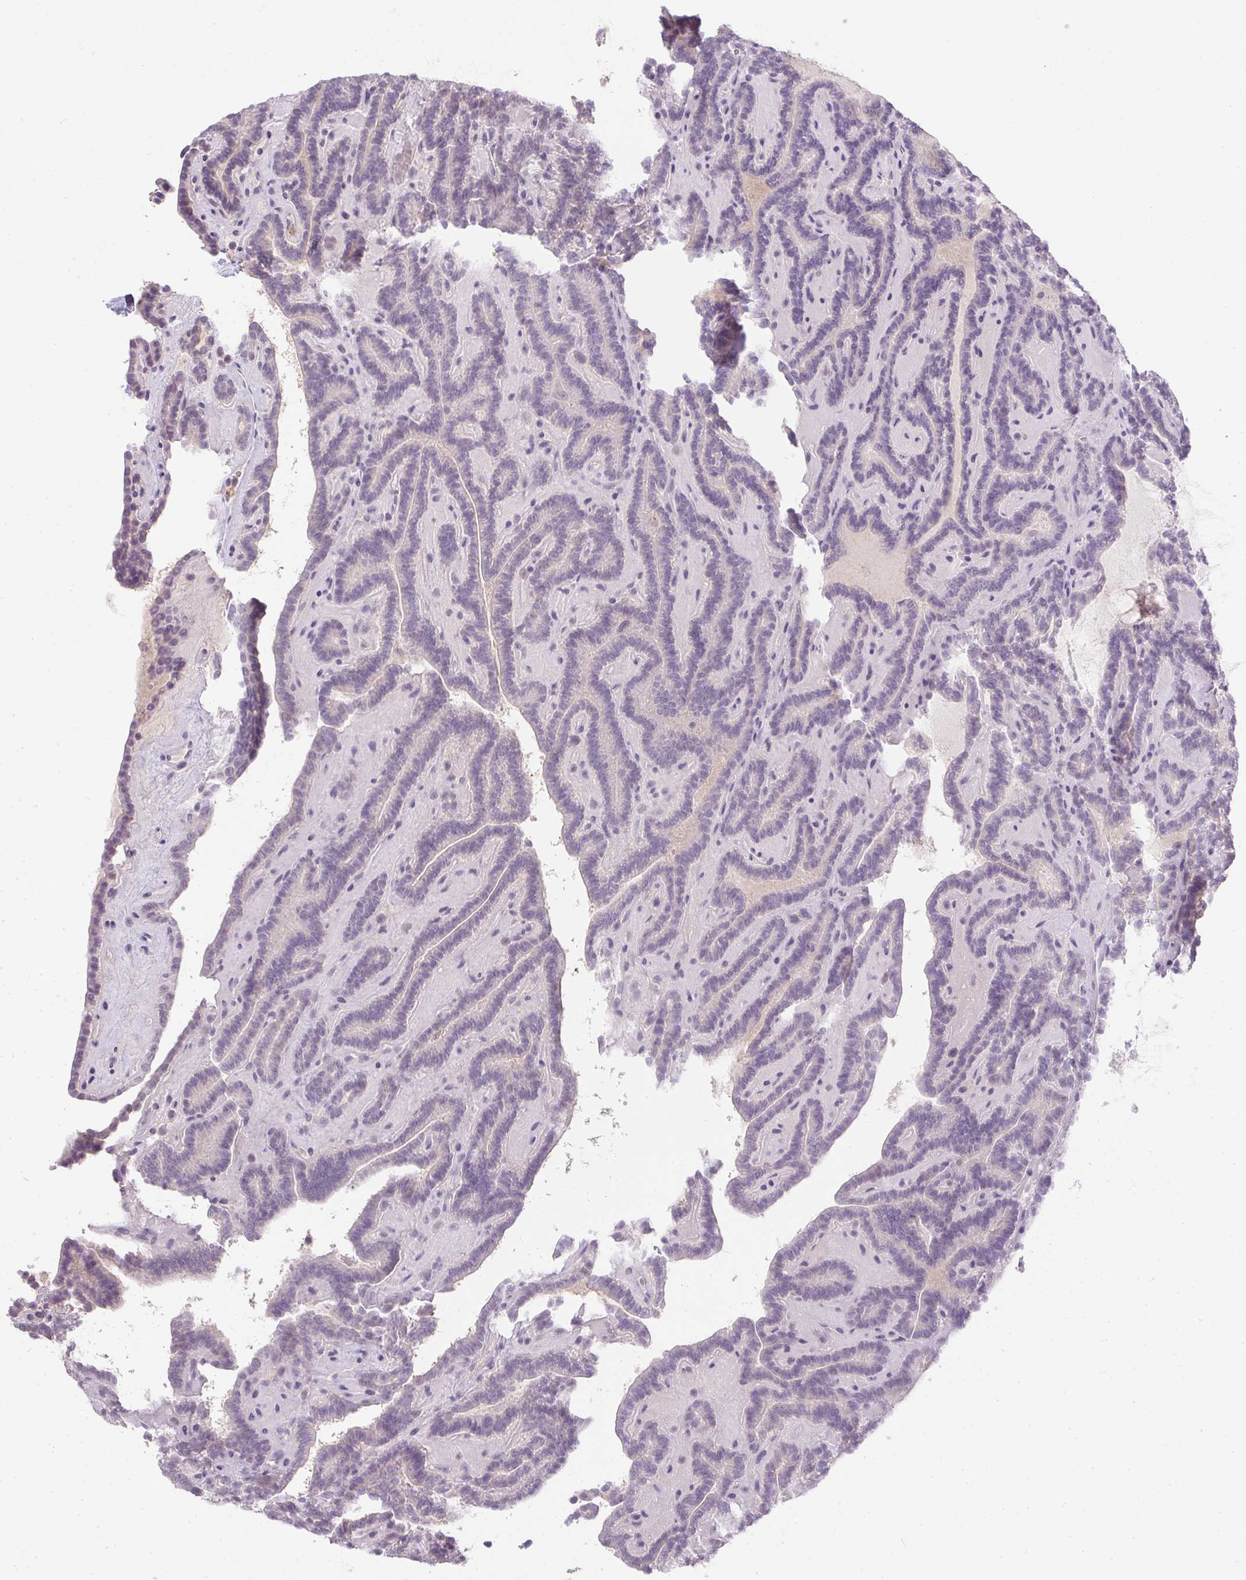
{"staining": {"intensity": "negative", "quantity": "none", "location": "none"}, "tissue": "thyroid cancer", "cell_type": "Tumor cells", "image_type": "cancer", "snomed": [{"axis": "morphology", "description": "Papillary adenocarcinoma, NOS"}, {"axis": "topography", "description": "Thyroid gland"}], "caption": "The histopathology image shows no staining of tumor cells in papillary adenocarcinoma (thyroid).", "gene": "DNAJC5G", "patient": {"sex": "female", "age": 21}}